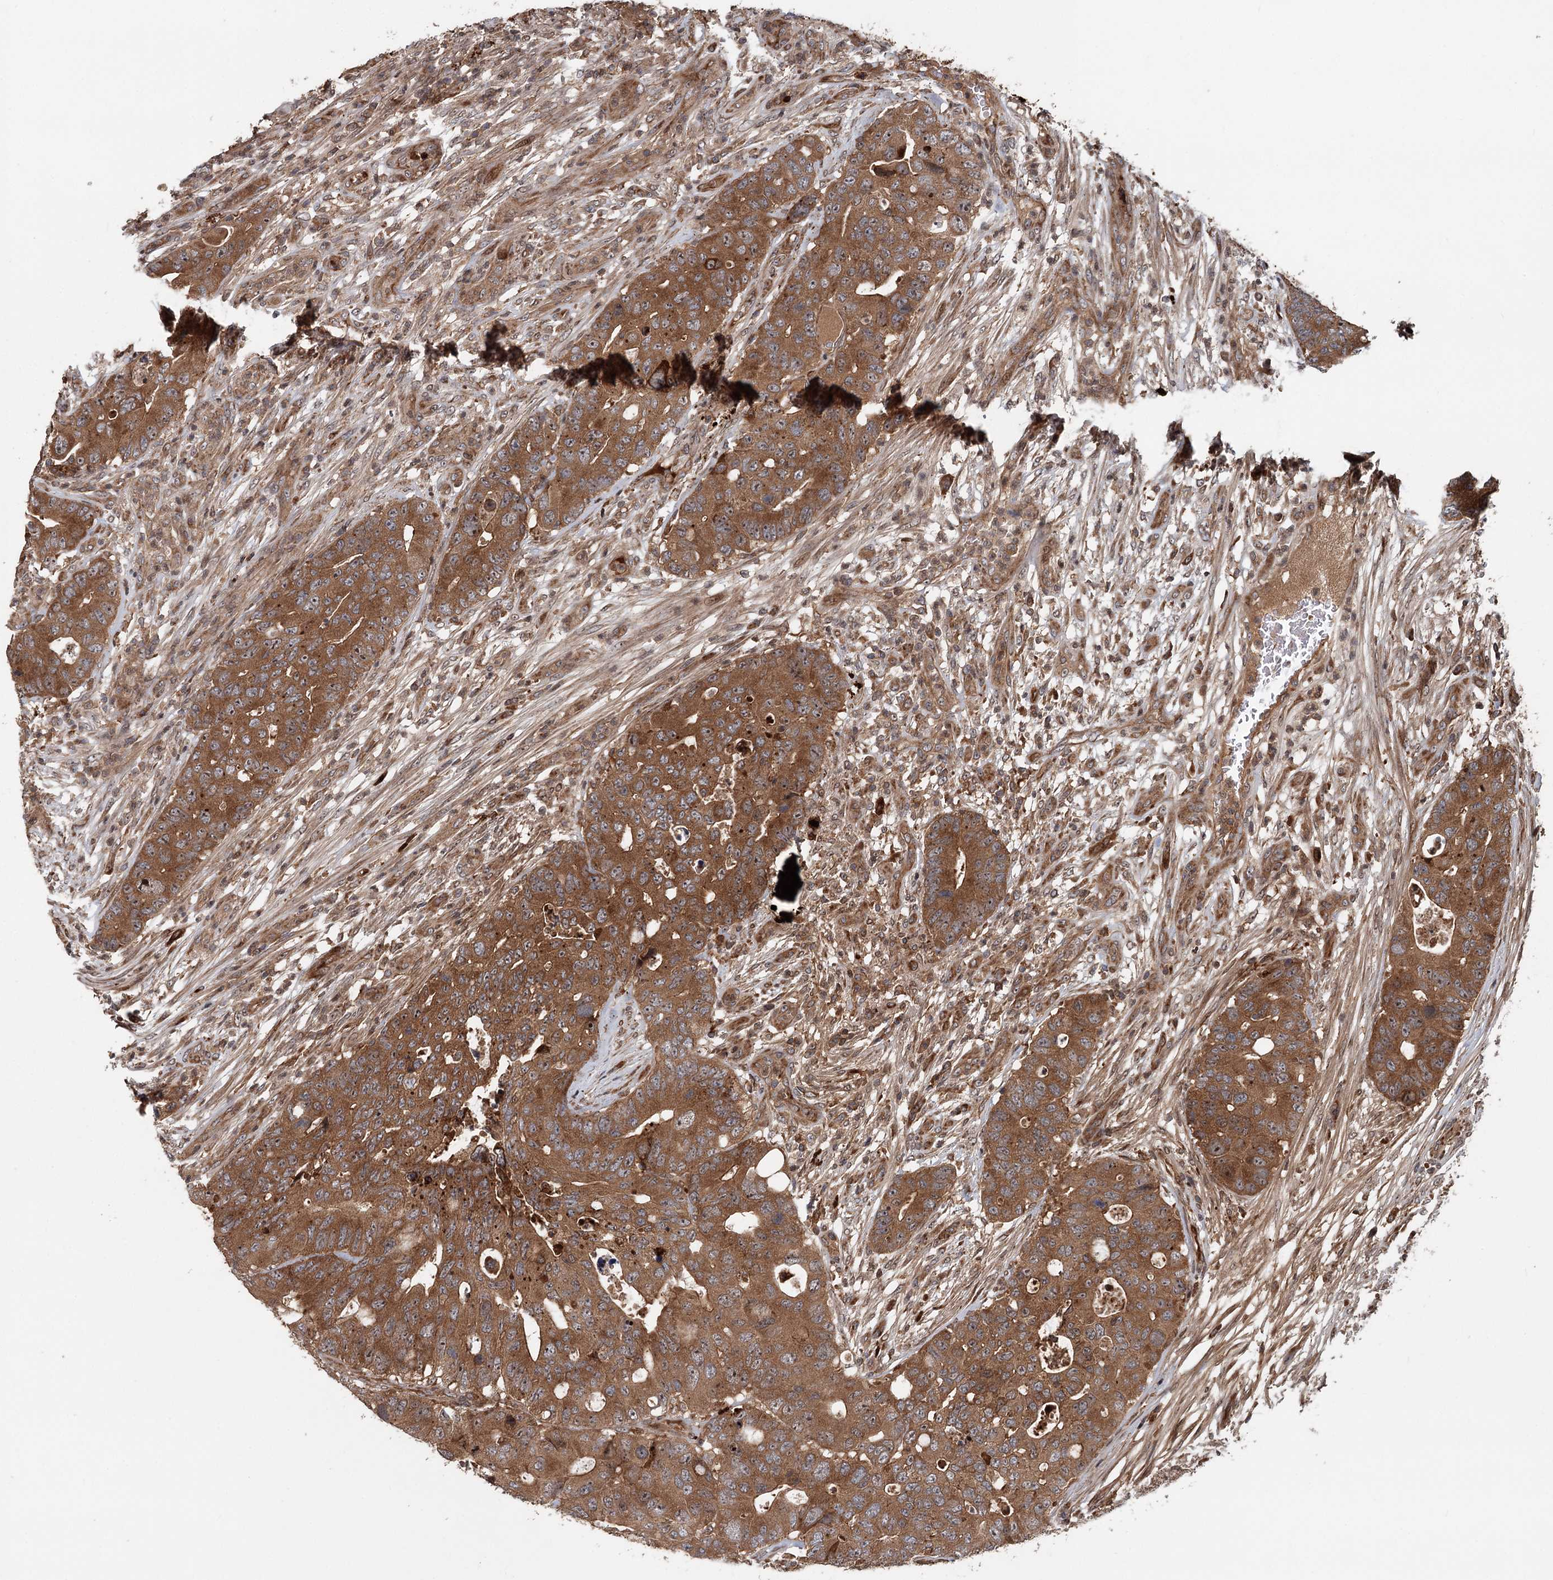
{"staining": {"intensity": "moderate", "quantity": ">75%", "location": "cytoplasmic/membranous"}, "tissue": "colorectal cancer", "cell_type": "Tumor cells", "image_type": "cancer", "snomed": [{"axis": "morphology", "description": "Adenocarcinoma, NOS"}, {"axis": "topography", "description": "Colon"}], "caption": "Protein staining by IHC exhibits moderate cytoplasmic/membranous expression in about >75% of tumor cells in colorectal cancer.", "gene": "RNF111", "patient": {"sex": "male", "age": 71}}